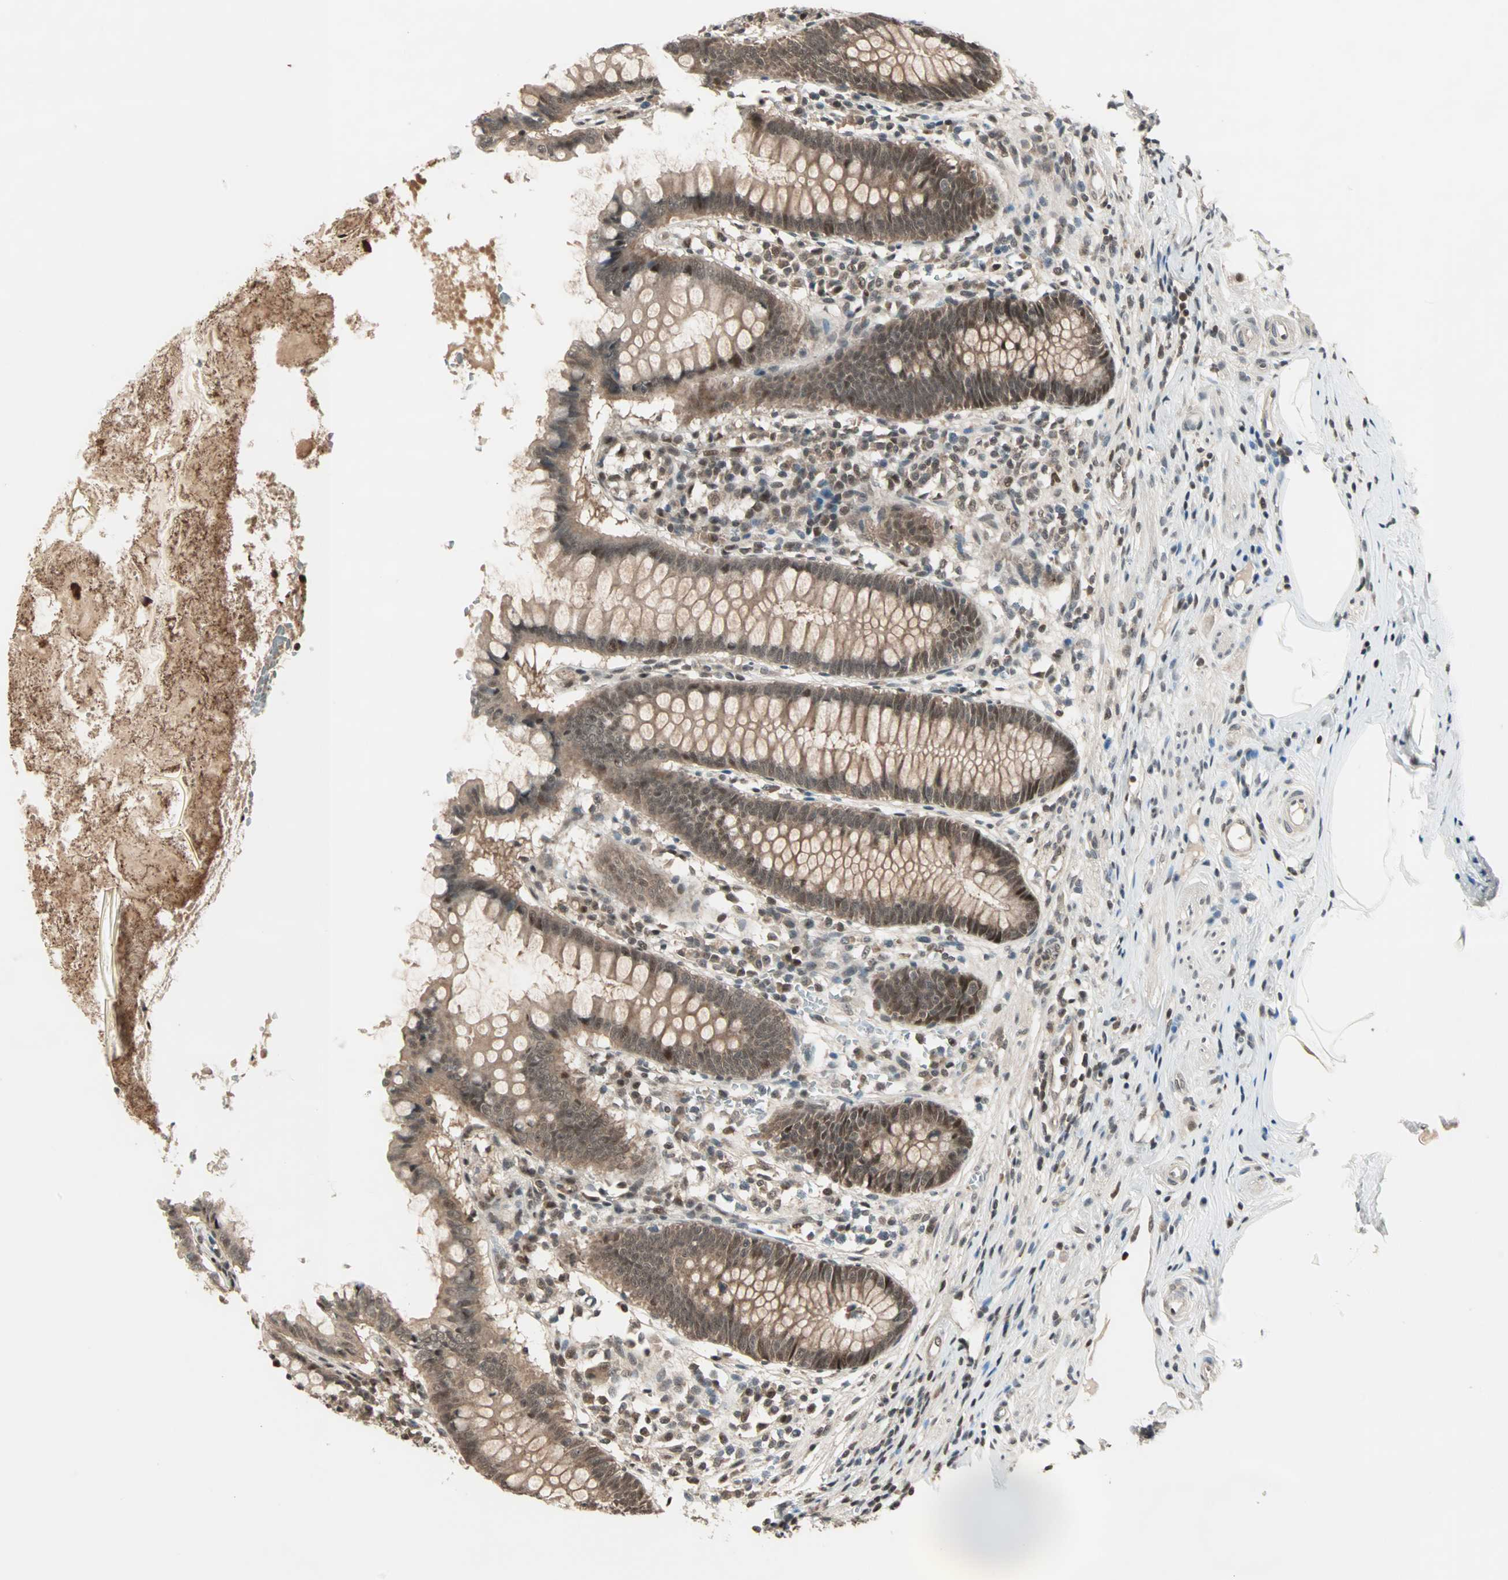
{"staining": {"intensity": "moderate", "quantity": ">75%", "location": "cytoplasmic/membranous,nuclear"}, "tissue": "appendix", "cell_type": "Glandular cells", "image_type": "normal", "snomed": [{"axis": "morphology", "description": "Normal tissue, NOS"}, {"axis": "topography", "description": "Appendix"}], "caption": "Protein expression analysis of benign appendix shows moderate cytoplasmic/membranous,nuclear expression in about >75% of glandular cells.", "gene": "ZNF44", "patient": {"sex": "female", "age": 50}}